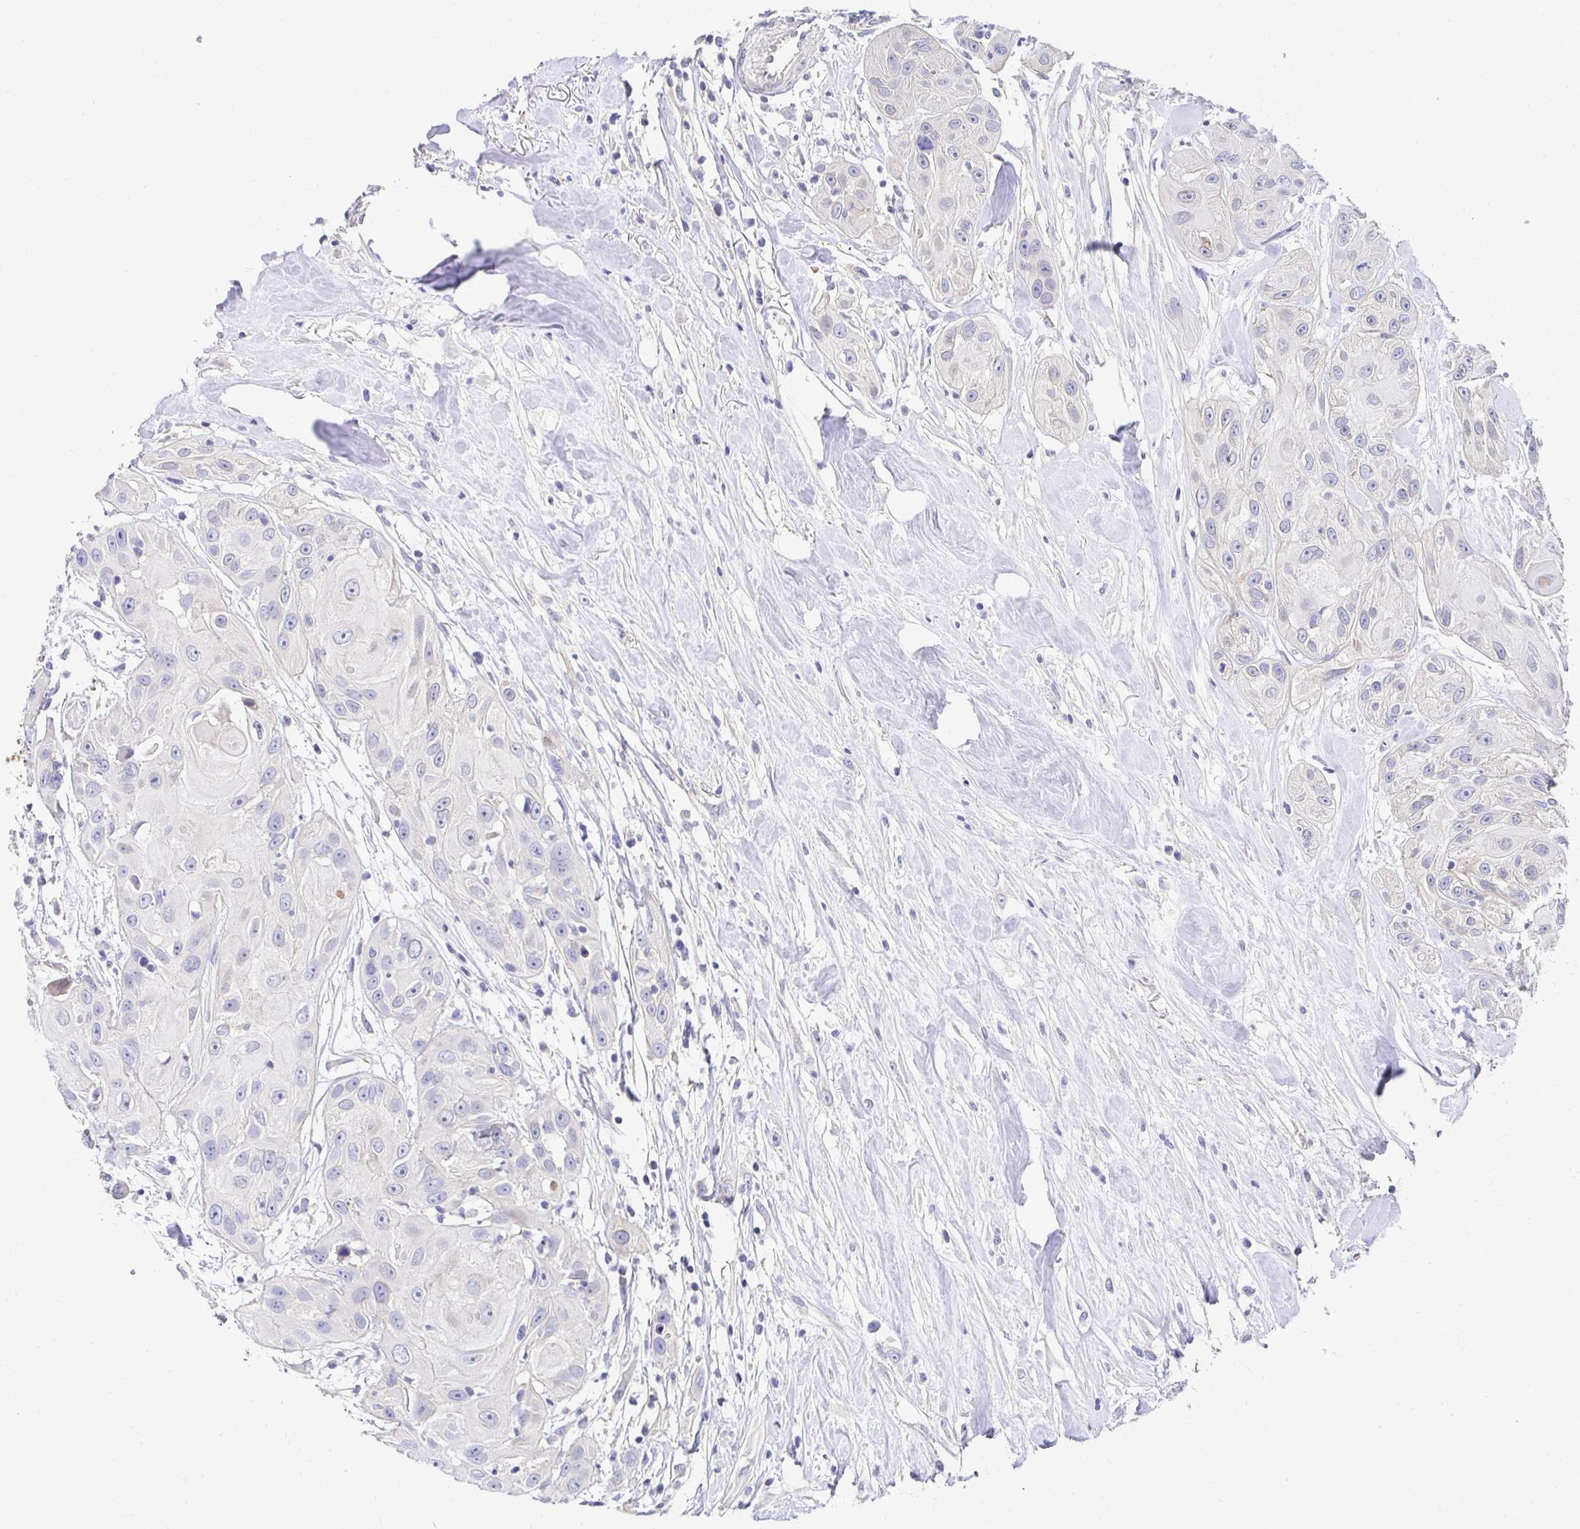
{"staining": {"intensity": "negative", "quantity": "none", "location": "none"}, "tissue": "head and neck cancer", "cell_type": "Tumor cells", "image_type": "cancer", "snomed": [{"axis": "morphology", "description": "Squamous cell carcinoma, NOS"}, {"axis": "topography", "description": "Oral tissue"}, {"axis": "topography", "description": "Head-Neck"}], "caption": "Immunohistochemistry (IHC) histopathology image of head and neck cancer (squamous cell carcinoma) stained for a protein (brown), which displays no positivity in tumor cells.", "gene": "AKAP14", "patient": {"sex": "male", "age": 77}}